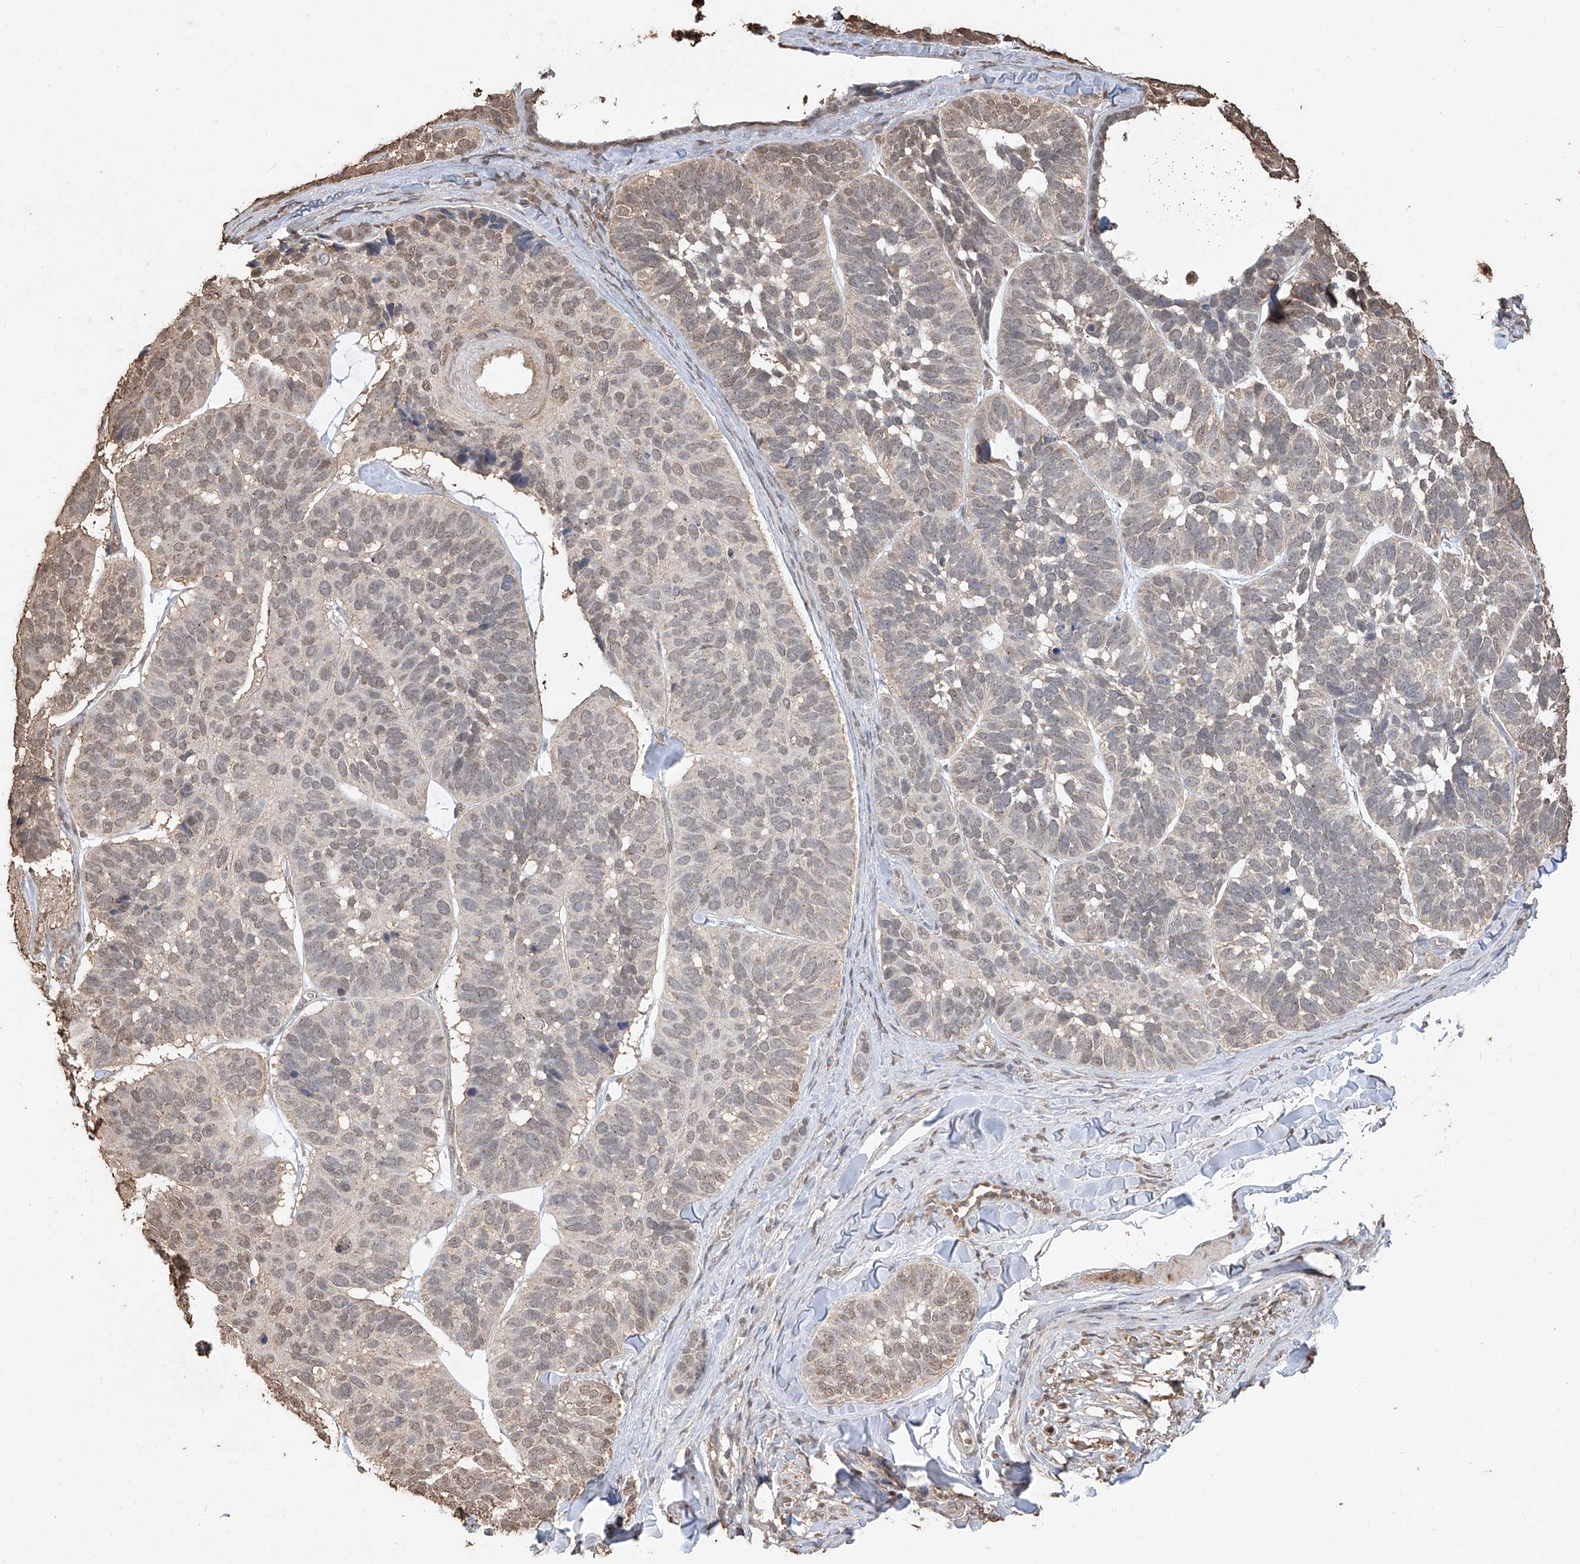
{"staining": {"intensity": "weak", "quantity": "25%-75%", "location": "nuclear"}, "tissue": "skin cancer", "cell_type": "Tumor cells", "image_type": "cancer", "snomed": [{"axis": "morphology", "description": "Basal cell carcinoma"}, {"axis": "topography", "description": "Skin"}], "caption": "Skin cancer (basal cell carcinoma) stained with DAB immunohistochemistry demonstrates low levels of weak nuclear staining in about 25%-75% of tumor cells. The staining is performed using DAB (3,3'-diaminobenzidine) brown chromogen to label protein expression. The nuclei are counter-stained blue using hematoxylin.", "gene": "ELOVL1", "patient": {"sex": "male", "age": 62}}